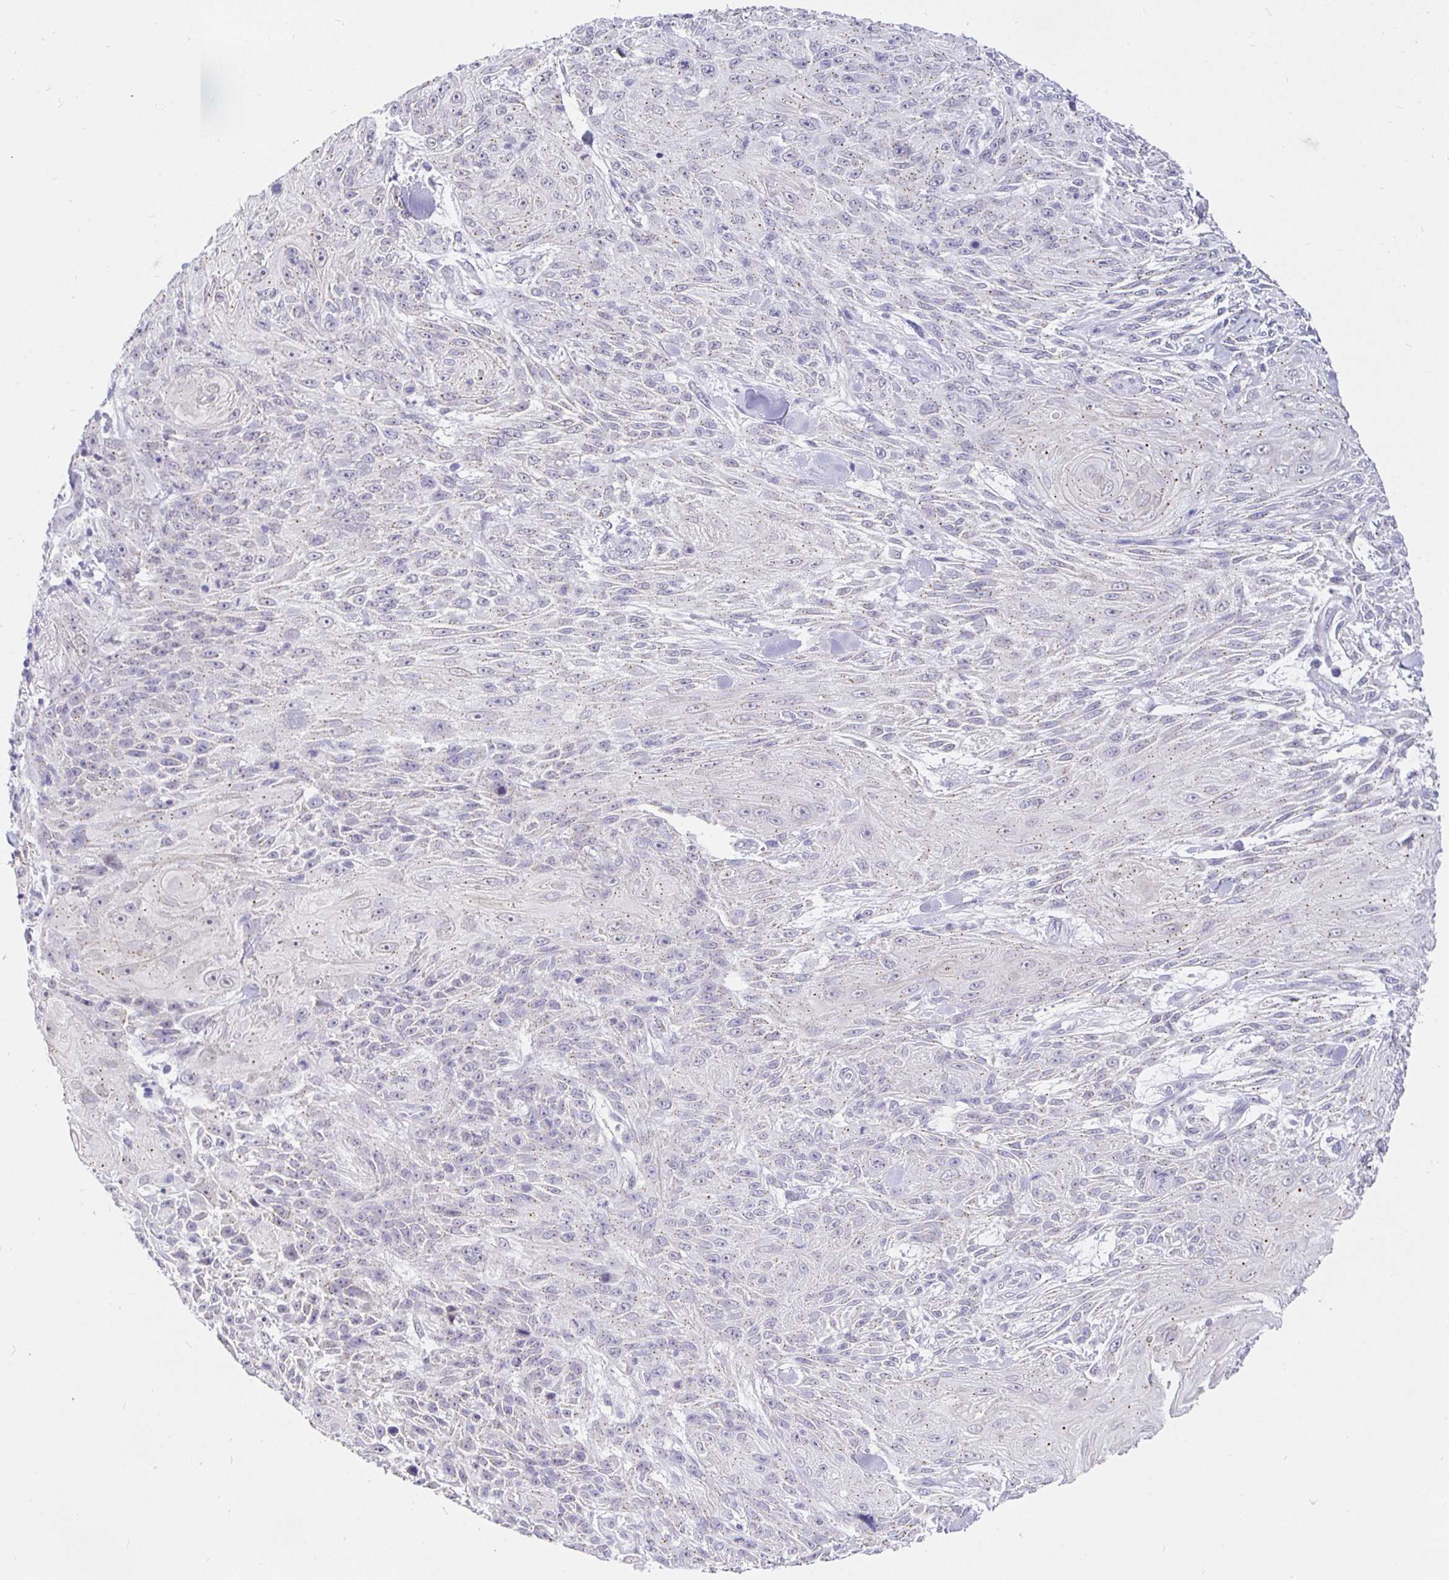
{"staining": {"intensity": "weak", "quantity": "<25%", "location": "cytoplasmic/membranous"}, "tissue": "skin cancer", "cell_type": "Tumor cells", "image_type": "cancer", "snomed": [{"axis": "morphology", "description": "Squamous cell carcinoma, NOS"}, {"axis": "topography", "description": "Skin"}], "caption": "DAB (3,3'-diaminobenzidine) immunohistochemical staining of human skin squamous cell carcinoma shows no significant positivity in tumor cells.", "gene": "EZHIP", "patient": {"sex": "male", "age": 88}}